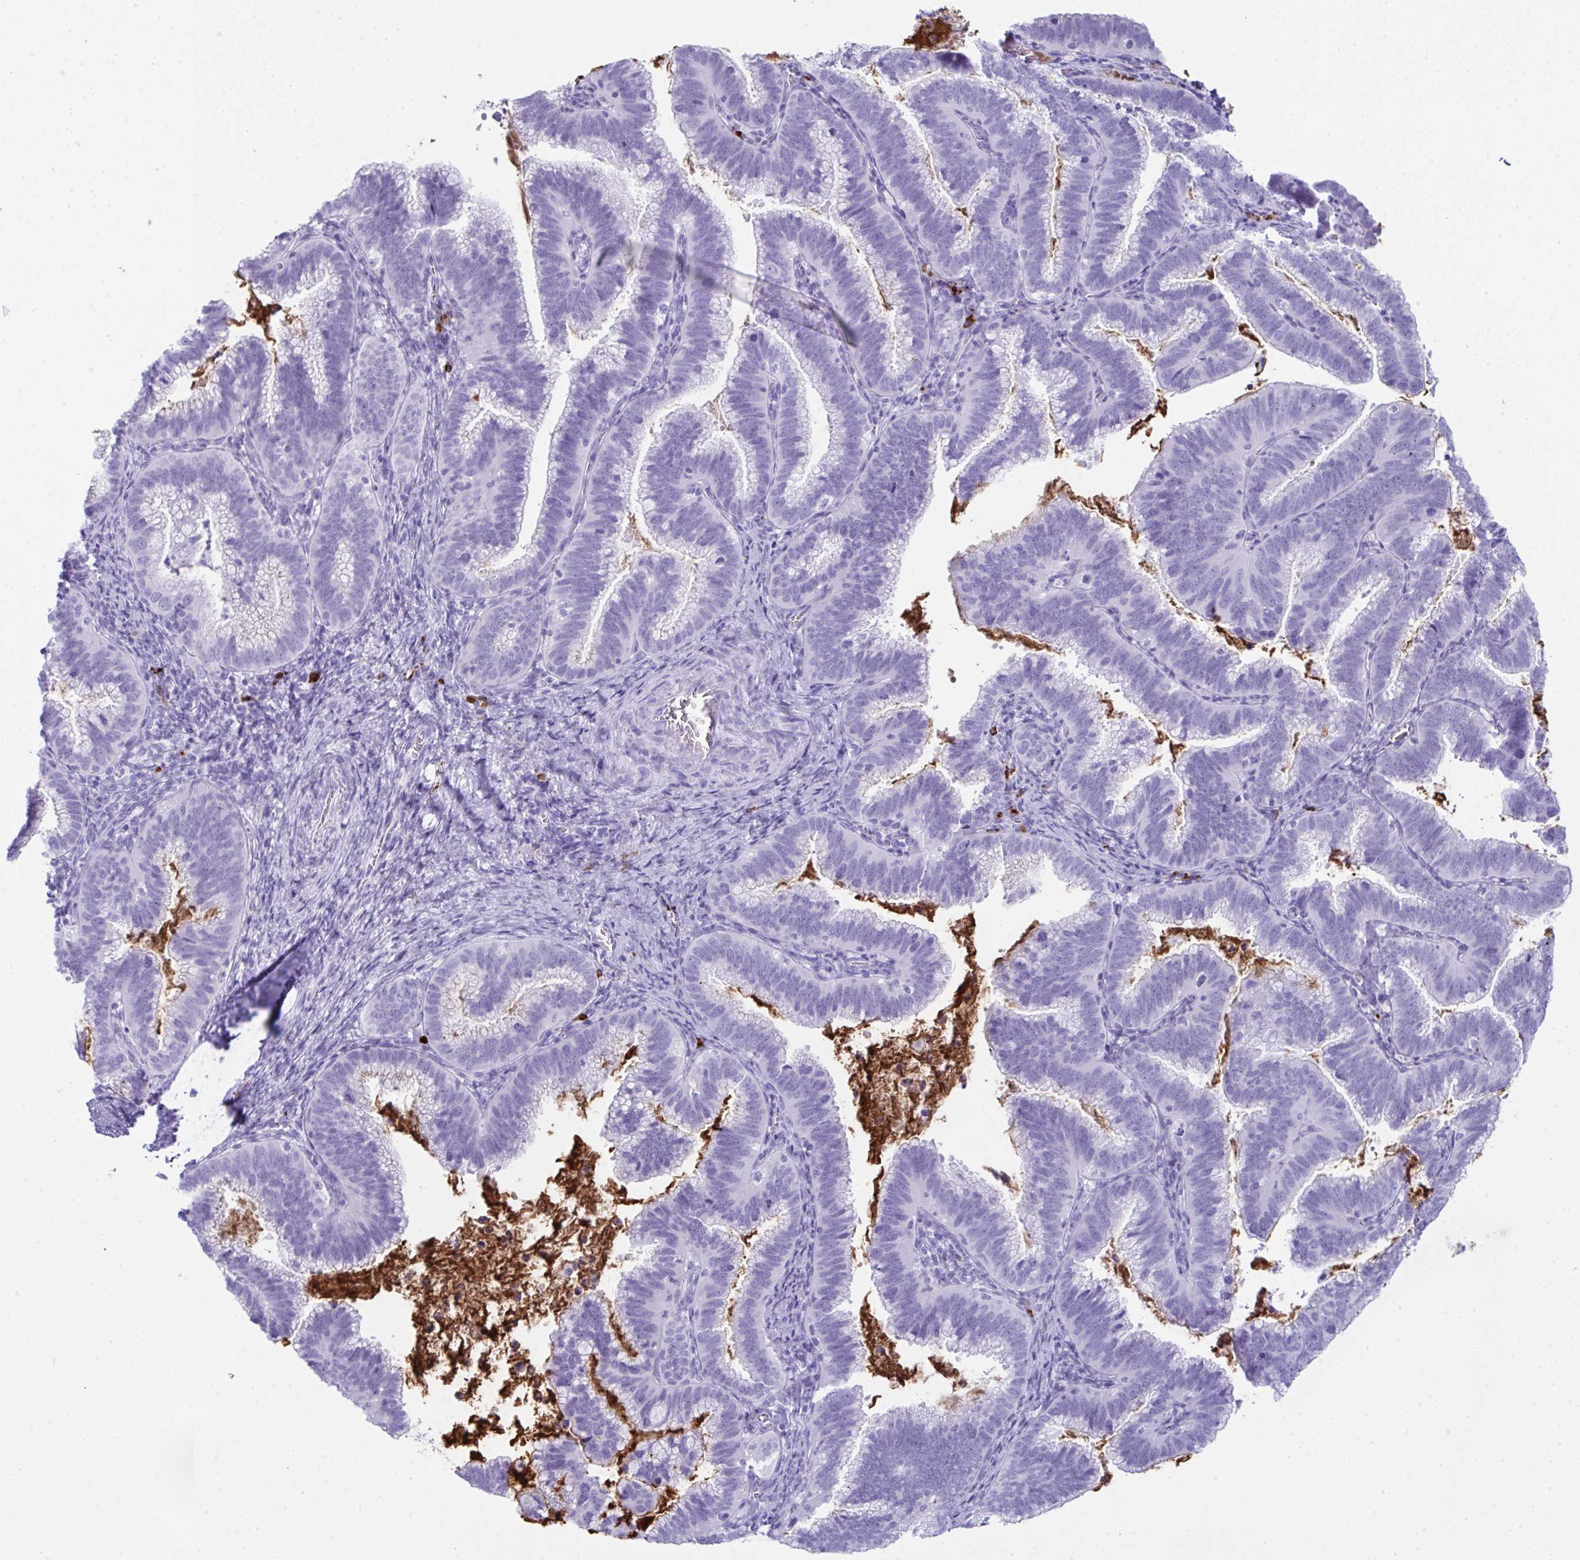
{"staining": {"intensity": "negative", "quantity": "none", "location": "none"}, "tissue": "cervical cancer", "cell_type": "Tumor cells", "image_type": "cancer", "snomed": [{"axis": "morphology", "description": "Adenocarcinoma, NOS"}, {"axis": "topography", "description": "Cervix"}], "caption": "There is no significant staining in tumor cells of cervical cancer. (Brightfield microscopy of DAB (3,3'-diaminobenzidine) immunohistochemistry at high magnification).", "gene": "JCHAIN", "patient": {"sex": "female", "age": 61}}